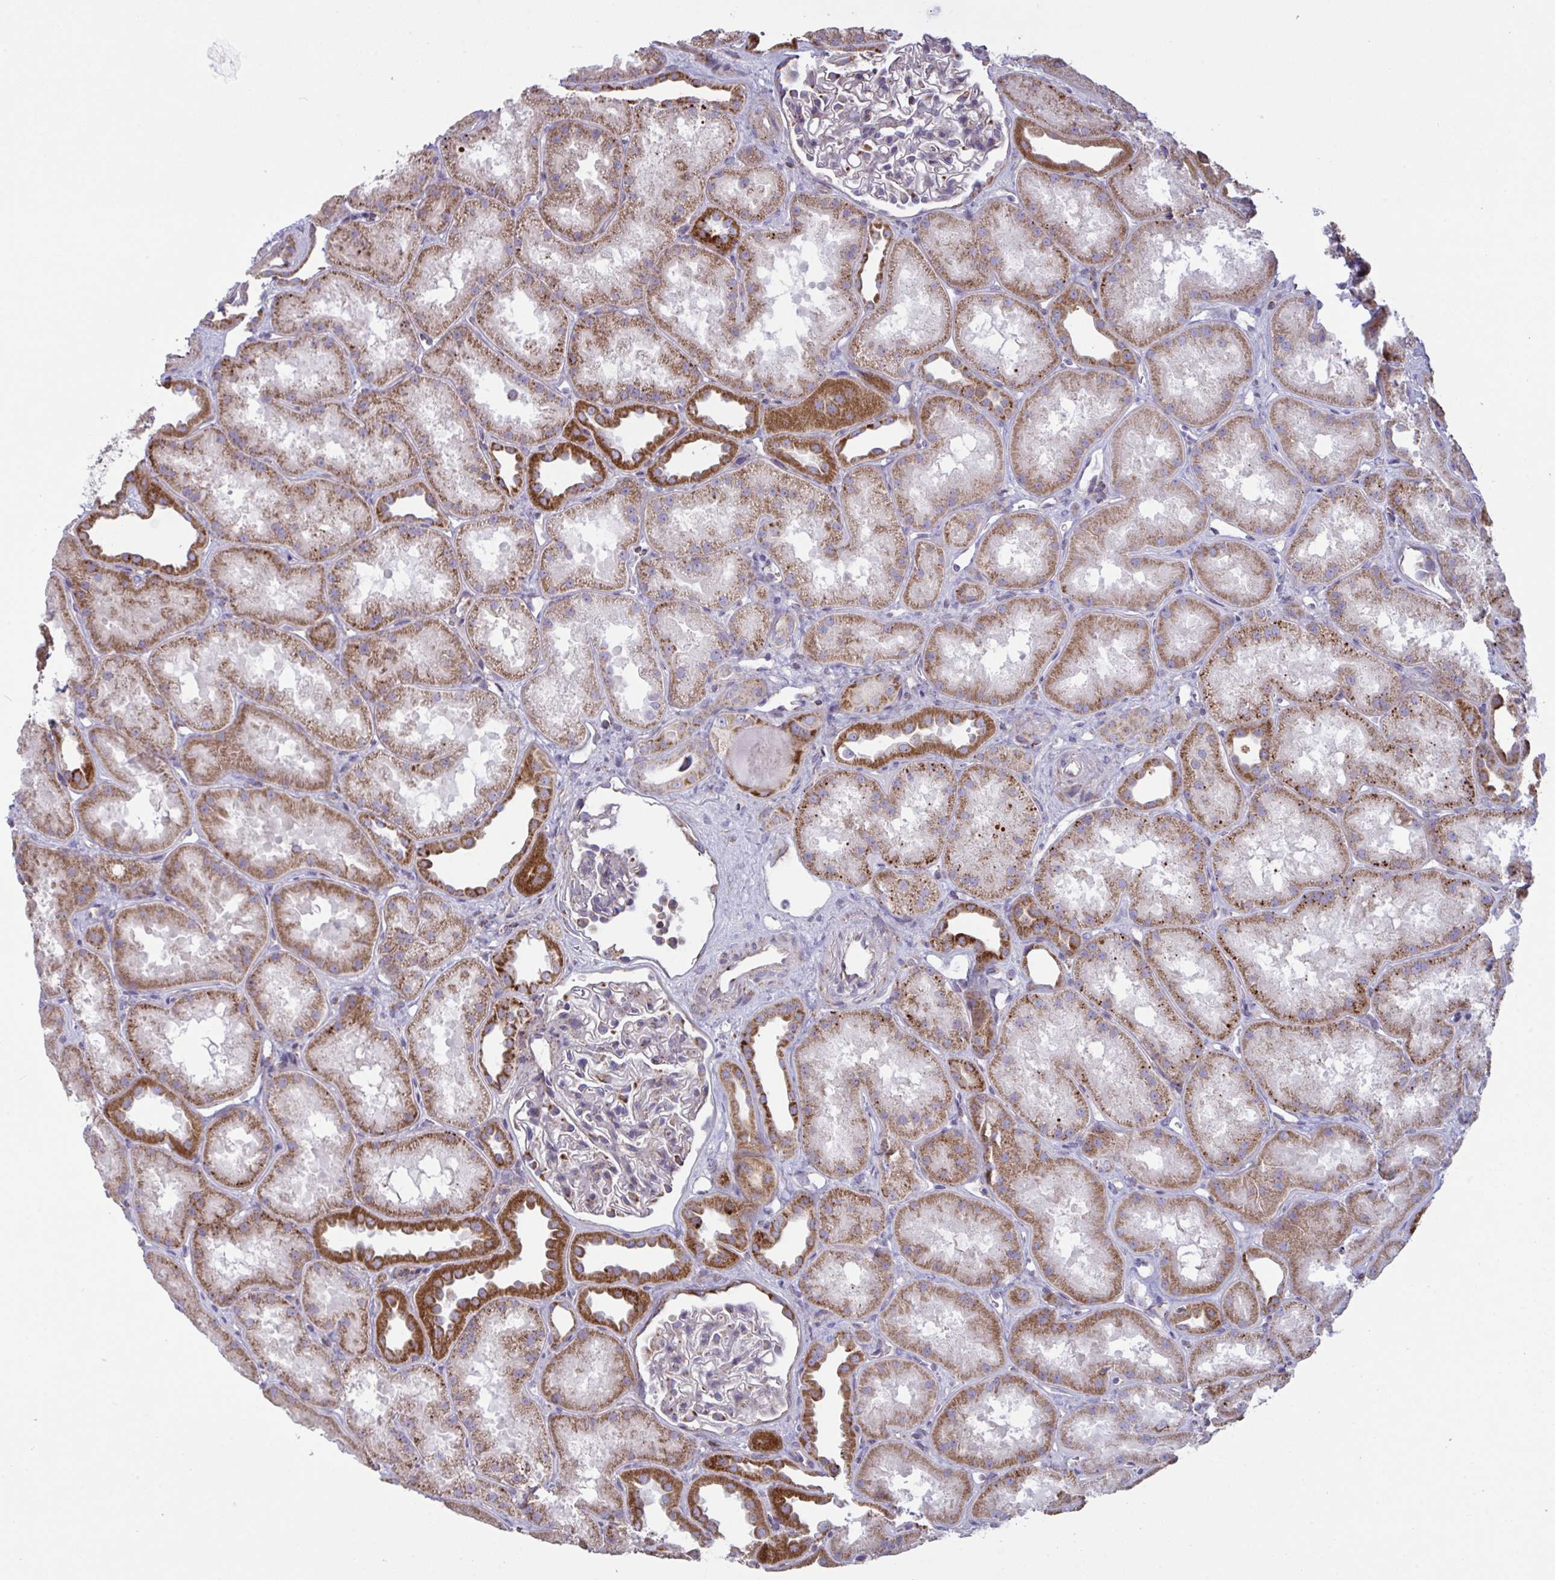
{"staining": {"intensity": "weak", "quantity": "<25%", "location": "cytoplasmic/membranous"}, "tissue": "kidney", "cell_type": "Cells in glomeruli", "image_type": "normal", "snomed": [{"axis": "morphology", "description": "Normal tissue, NOS"}, {"axis": "topography", "description": "Kidney"}], "caption": "DAB immunohistochemical staining of unremarkable kidney demonstrates no significant staining in cells in glomeruli. Brightfield microscopy of immunohistochemistry (IHC) stained with DAB (3,3'-diaminobenzidine) (brown) and hematoxylin (blue), captured at high magnification.", "gene": "MICOS10", "patient": {"sex": "male", "age": 61}}